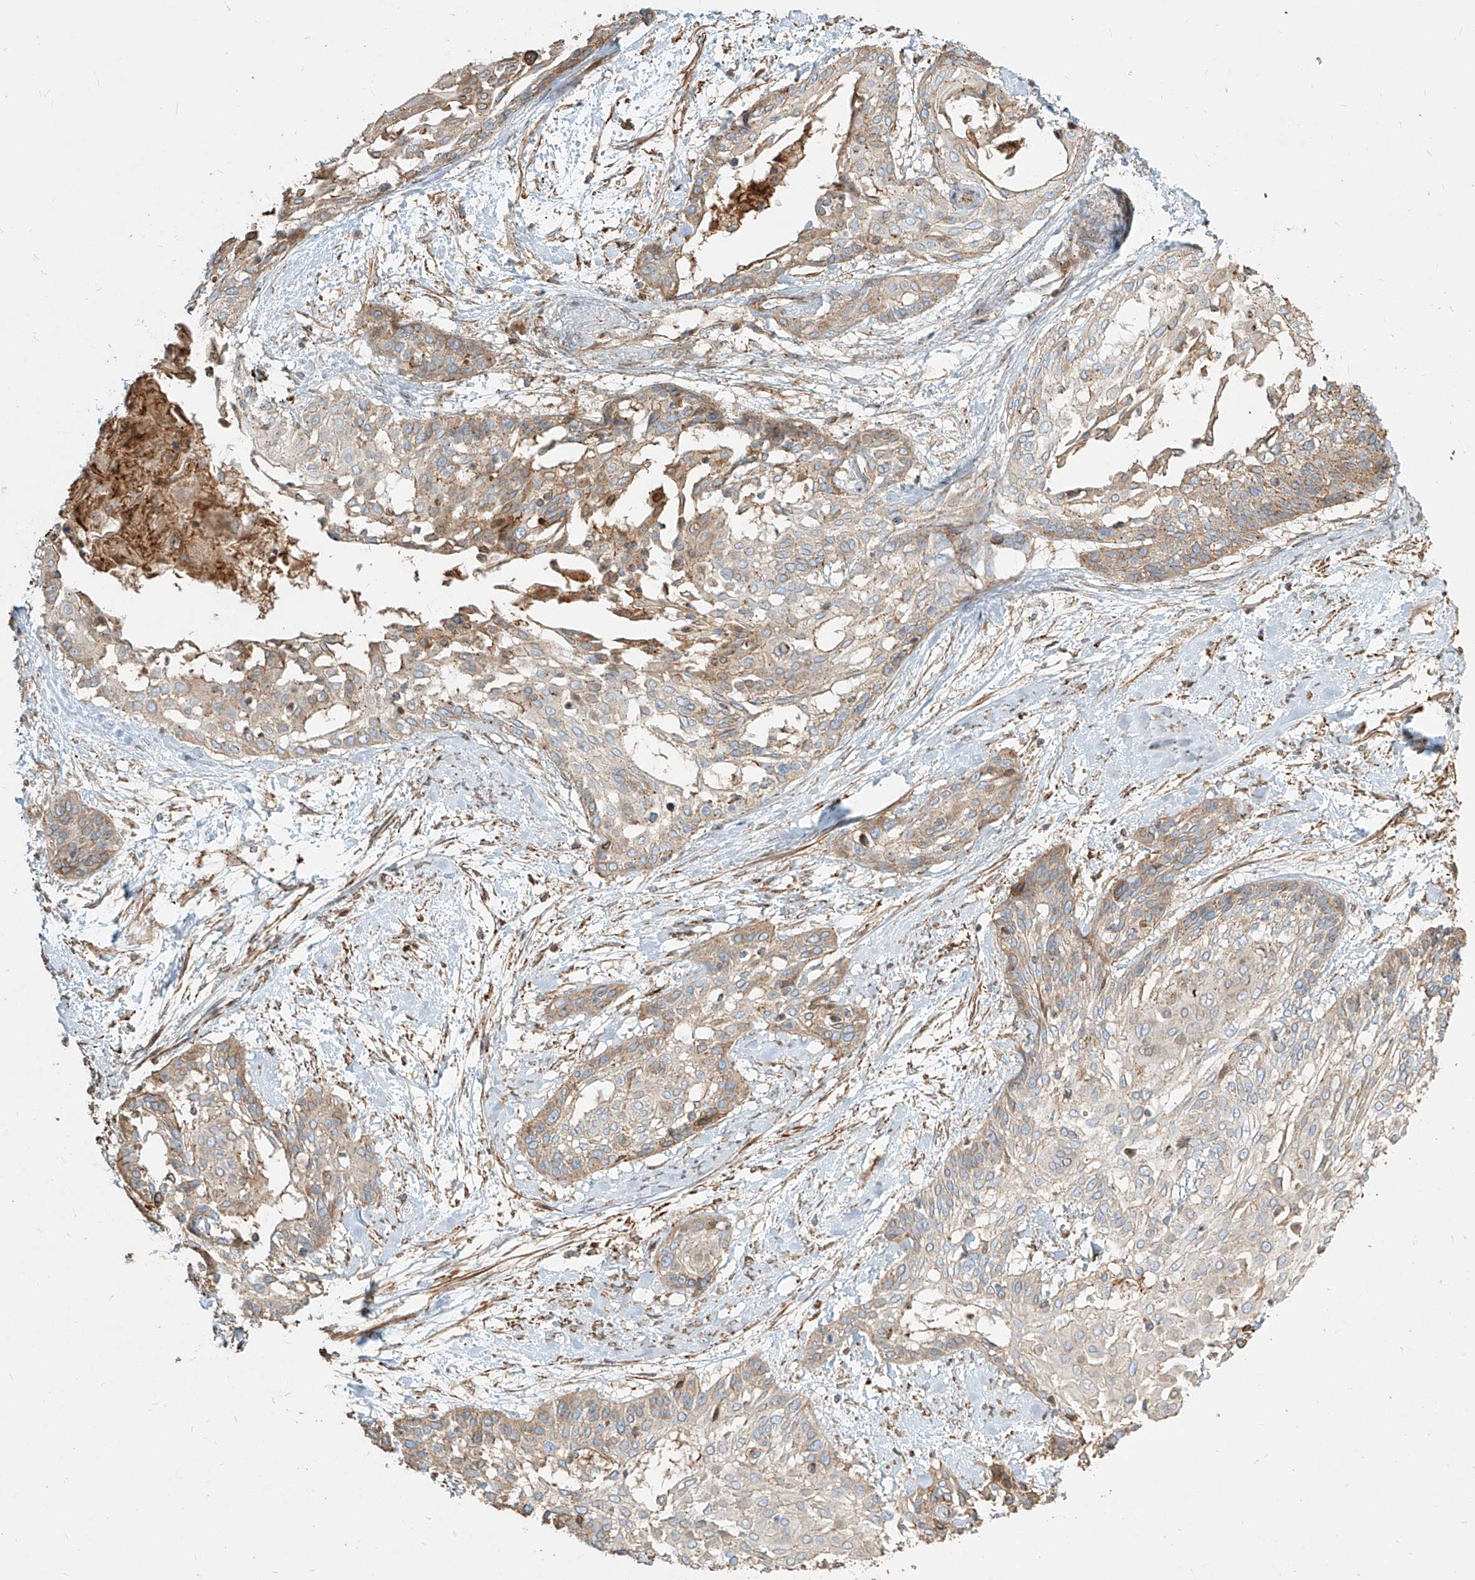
{"staining": {"intensity": "weak", "quantity": "25%-75%", "location": "cytoplasmic/membranous"}, "tissue": "cervical cancer", "cell_type": "Tumor cells", "image_type": "cancer", "snomed": [{"axis": "morphology", "description": "Squamous cell carcinoma, NOS"}, {"axis": "topography", "description": "Cervix"}], "caption": "This histopathology image displays squamous cell carcinoma (cervical) stained with immunohistochemistry (IHC) to label a protein in brown. The cytoplasmic/membranous of tumor cells show weak positivity for the protein. Nuclei are counter-stained blue.", "gene": "MTX2", "patient": {"sex": "female", "age": 57}}